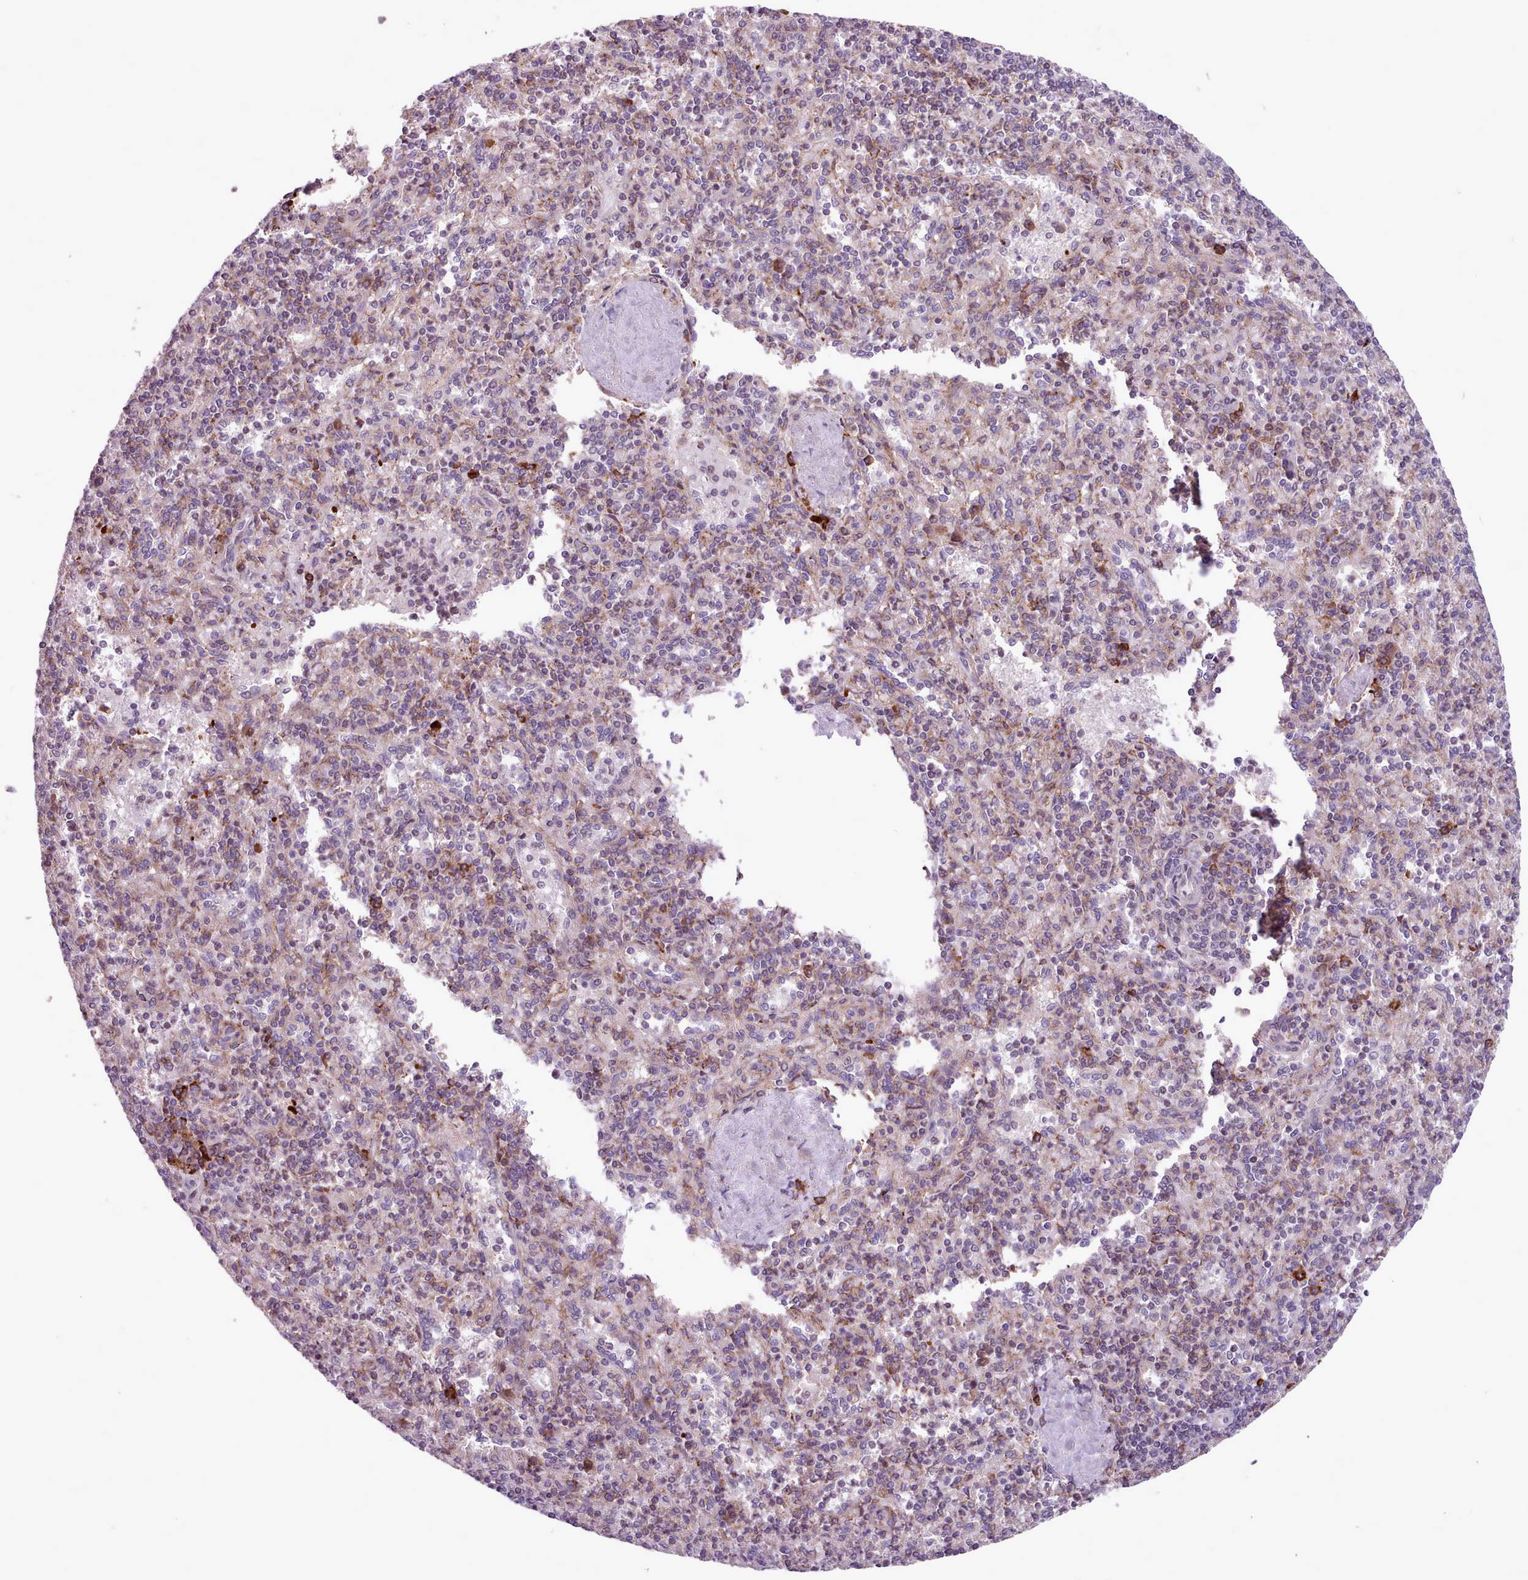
{"staining": {"intensity": "negative", "quantity": "none", "location": "none"}, "tissue": "spleen", "cell_type": "Cells in red pulp", "image_type": "normal", "snomed": [{"axis": "morphology", "description": "Normal tissue, NOS"}, {"axis": "topography", "description": "Spleen"}], "caption": "IHC of unremarkable spleen shows no positivity in cells in red pulp.", "gene": "TTLL3", "patient": {"sex": "male", "age": 82}}